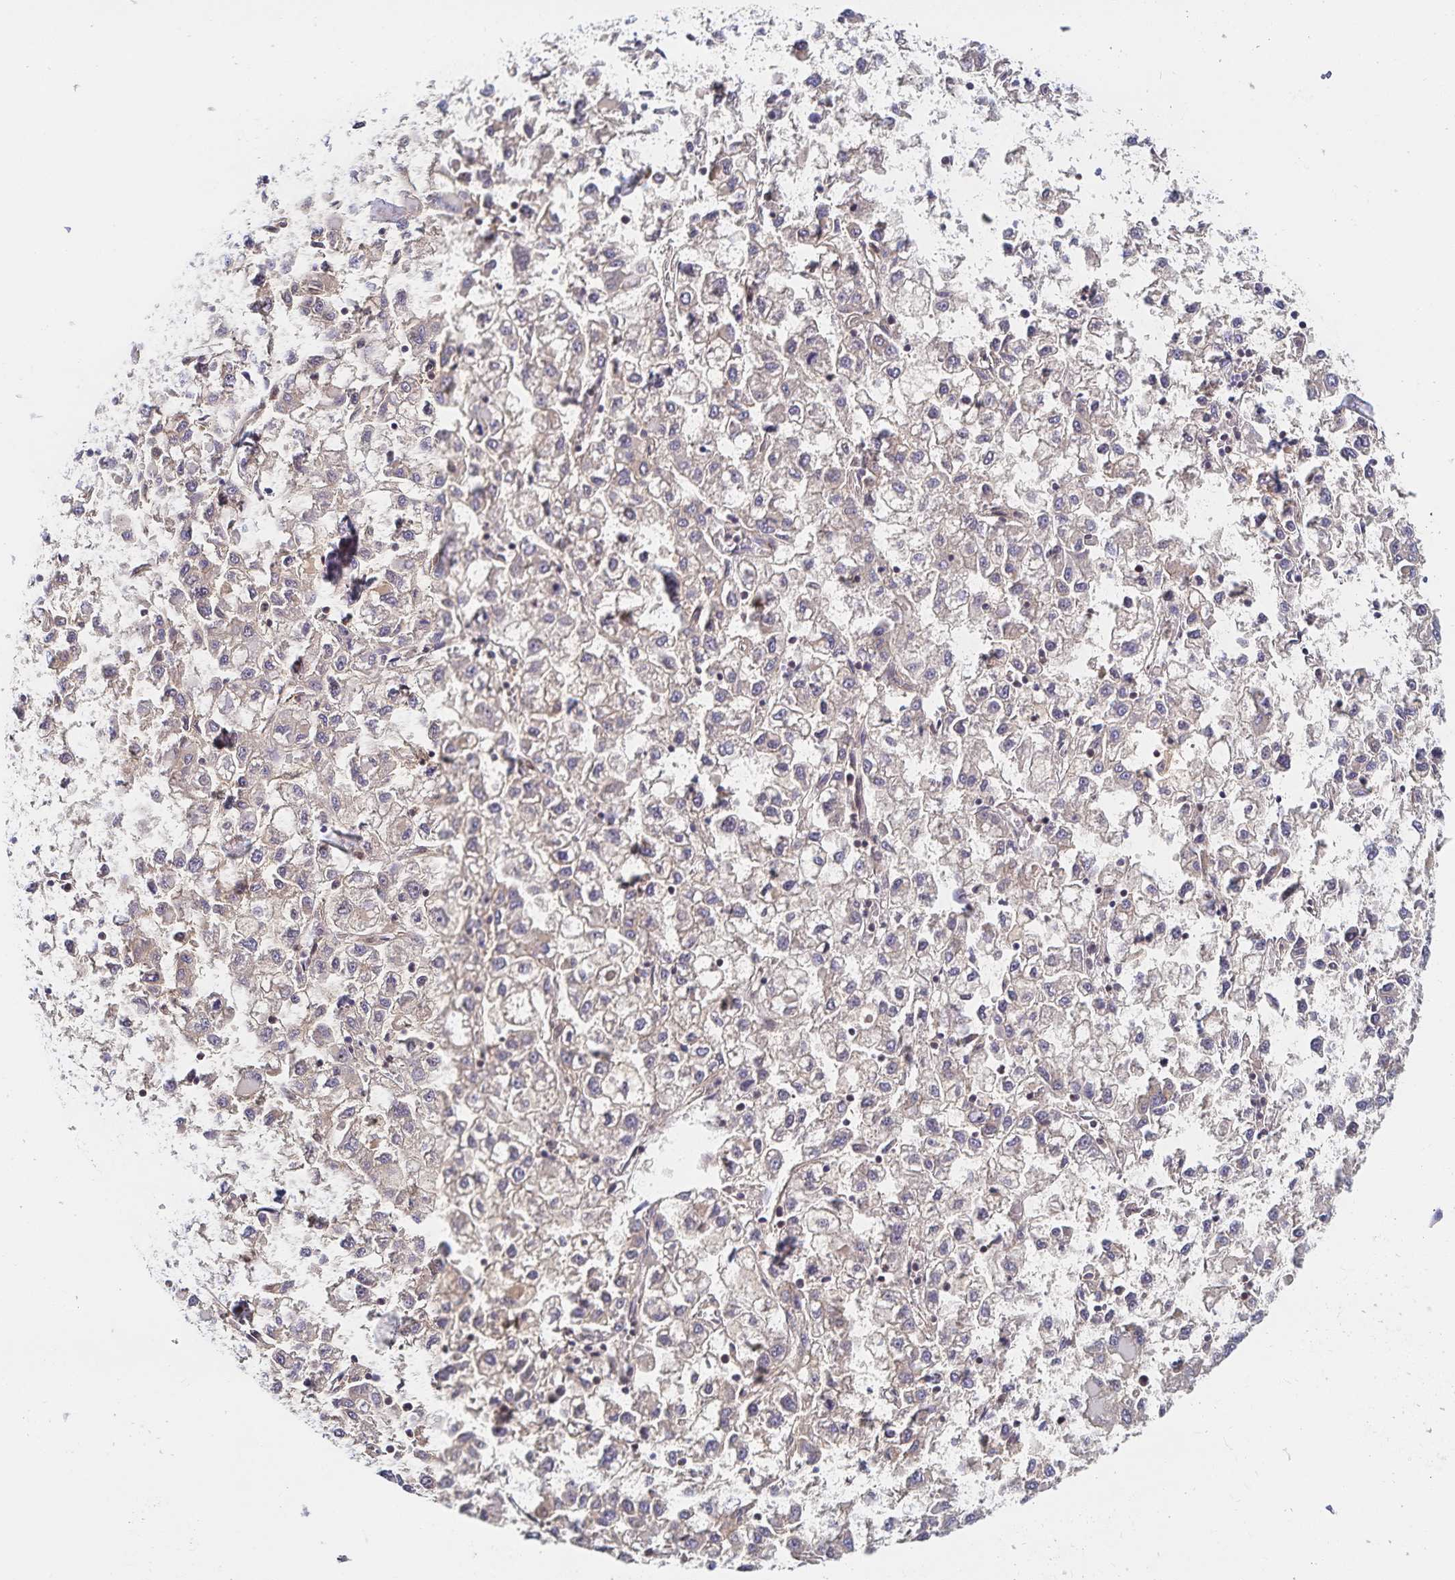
{"staining": {"intensity": "negative", "quantity": "none", "location": "none"}, "tissue": "liver cancer", "cell_type": "Tumor cells", "image_type": "cancer", "snomed": [{"axis": "morphology", "description": "Carcinoma, Hepatocellular, NOS"}, {"axis": "topography", "description": "Liver"}], "caption": "The photomicrograph reveals no staining of tumor cells in liver cancer.", "gene": "RAB9B", "patient": {"sex": "male", "age": 40}}